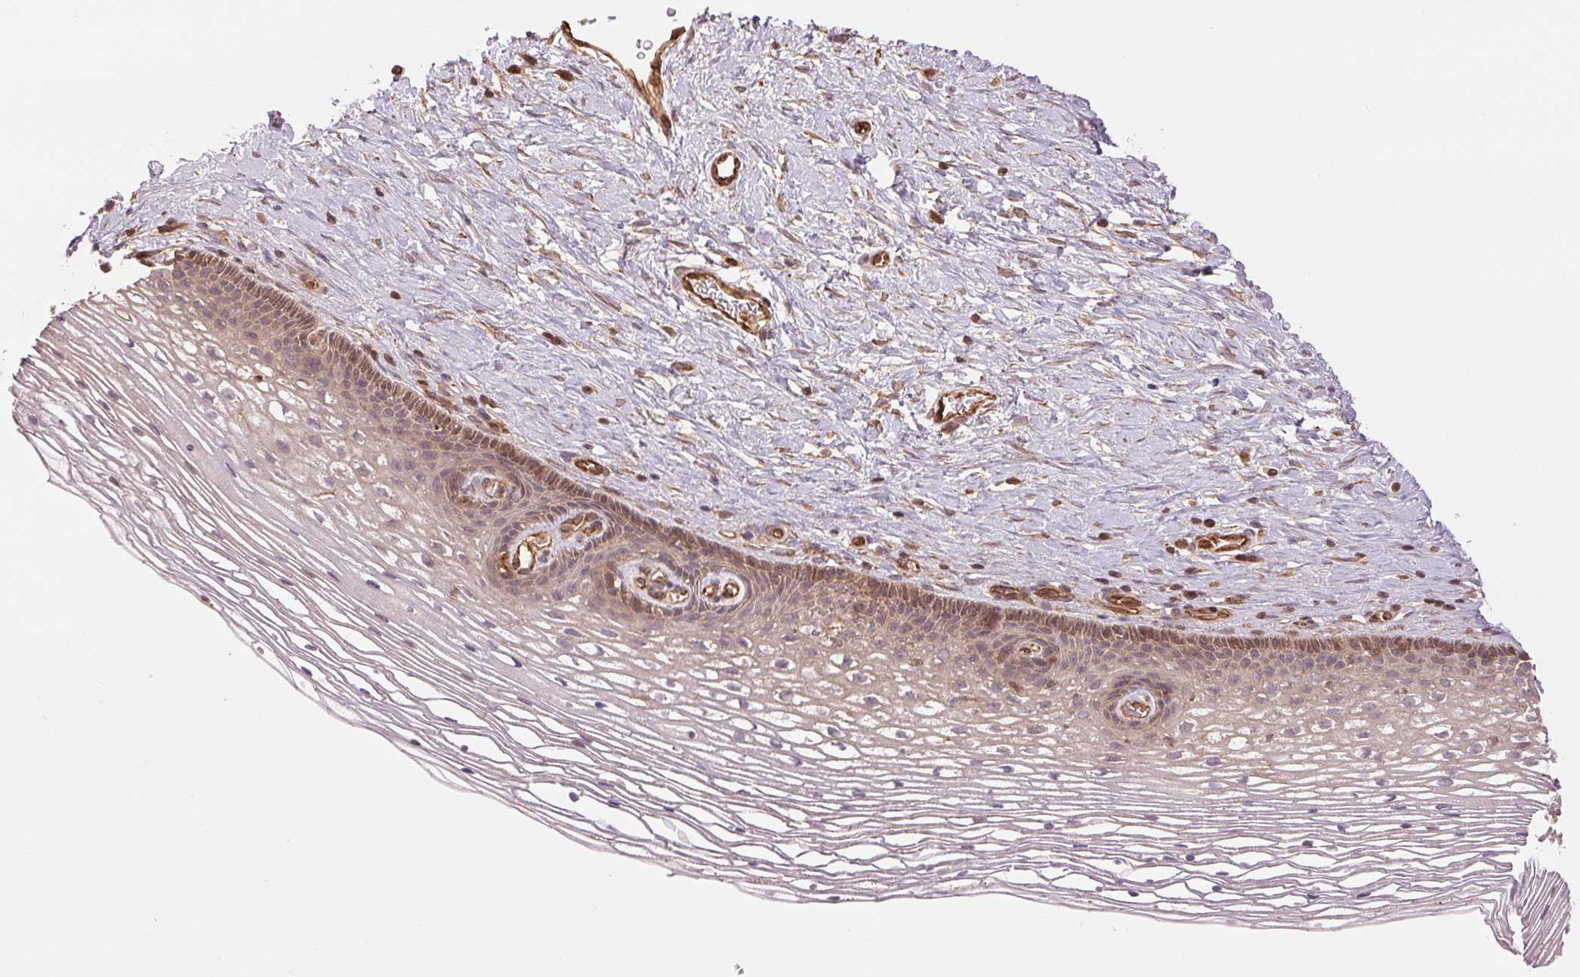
{"staining": {"intensity": "weak", "quantity": ">75%", "location": "cytoplasmic/membranous"}, "tissue": "cervix", "cell_type": "Glandular cells", "image_type": "normal", "snomed": [{"axis": "morphology", "description": "Normal tissue, NOS"}, {"axis": "topography", "description": "Cervix"}], "caption": "Protein expression analysis of unremarkable cervix exhibits weak cytoplasmic/membranous positivity in about >75% of glandular cells. (IHC, brightfield microscopy, high magnification).", "gene": "STARD7", "patient": {"sex": "female", "age": 34}}